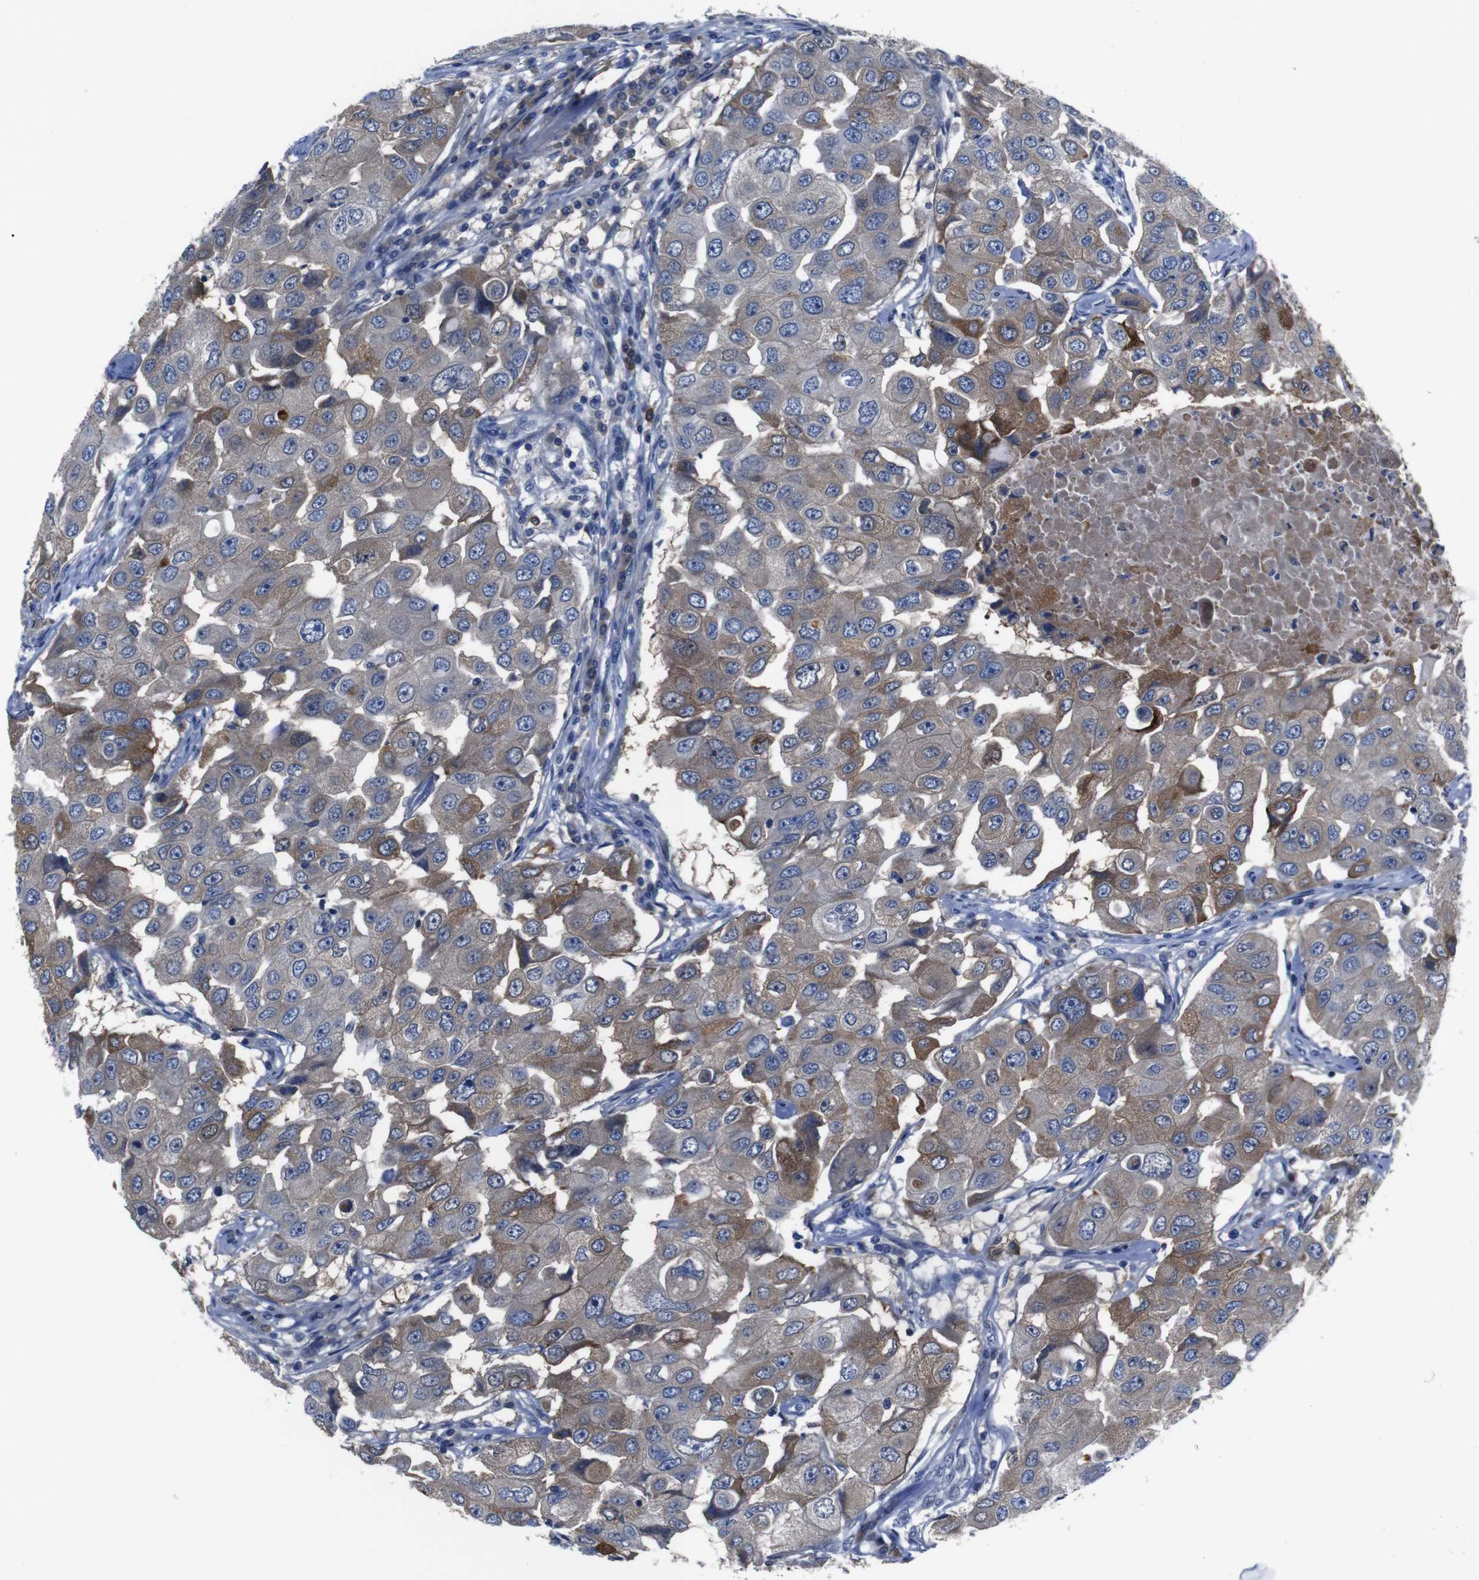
{"staining": {"intensity": "moderate", "quantity": "25%-75%", "location": "cytoplasmic/membranous"}, "tissue": "breast cancer", "cell_type": "Tumor cells", "image_type": "cancer", "snomed": [{"axis": "morphology", "description": "Duct carcinoma"}, {"axis": "topography", "description": "Breast"}], "caption": "Immunohistochemical staining of human breast cancer exhibits medium levels of moderate cytoplasmic/membranous protein positivity in about 25%-75% of tumor cells.", "gene": "SEMA4B", "patient": {"sex": "female", "age": 27}}